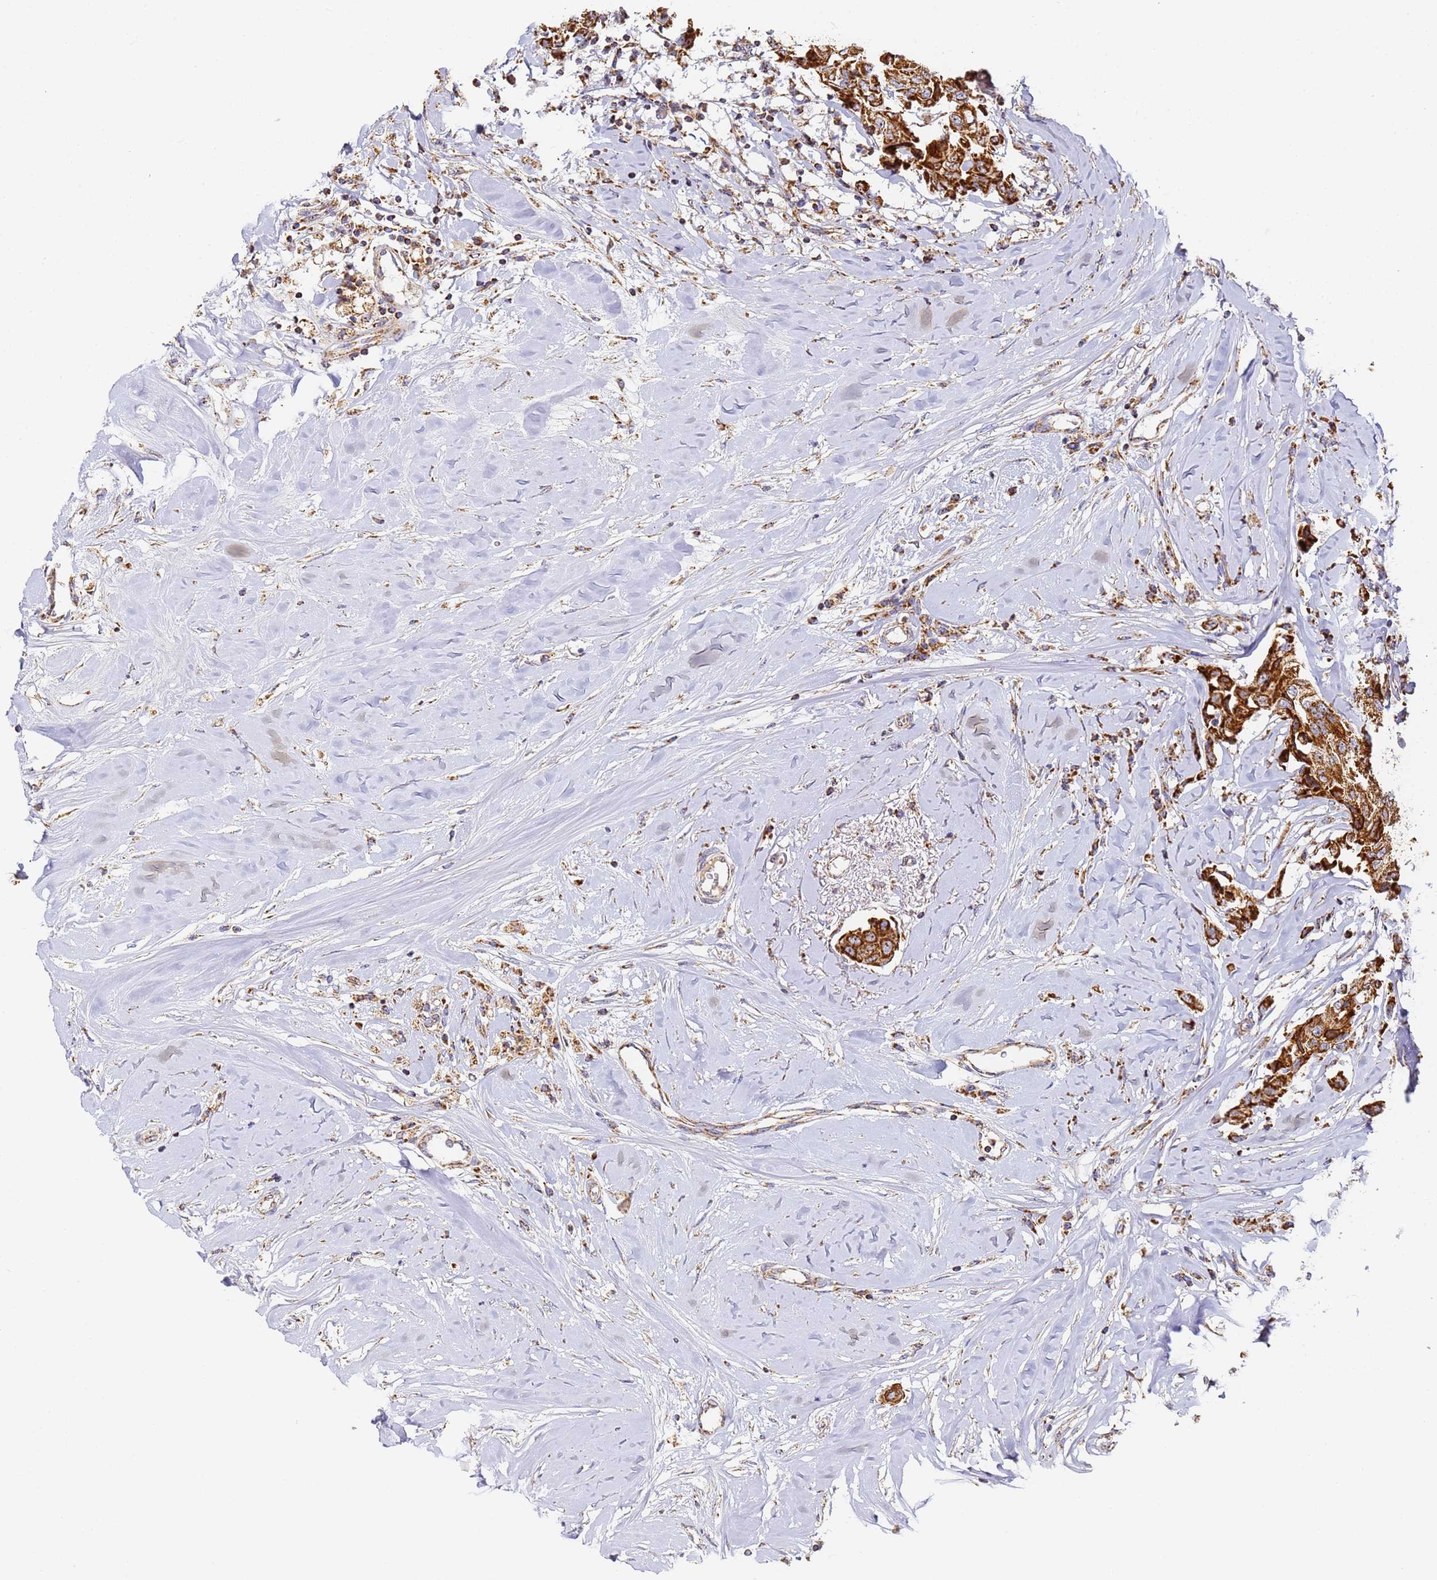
{"staining": {"intensity": "strong", "quantity": ">75%", "location": "cytoplasmic/membranous"}, "tissue": "breast cancer", "cell_type": "Tumor cells", "image_type": "cancer", "snomed": [{"axis": "morphology", "description": "Duct carcinoma"}, {"axis": "topography", "description": "Breast"}], "caption": "Tumor cells exhibit high levels of strong cytoplasmic/membranous expression in approximately >75% of cells in infiltrating ductal carcinoma (breast).", "gene": "FRG2C", "patient": {"sex": "female", "age": 80}}